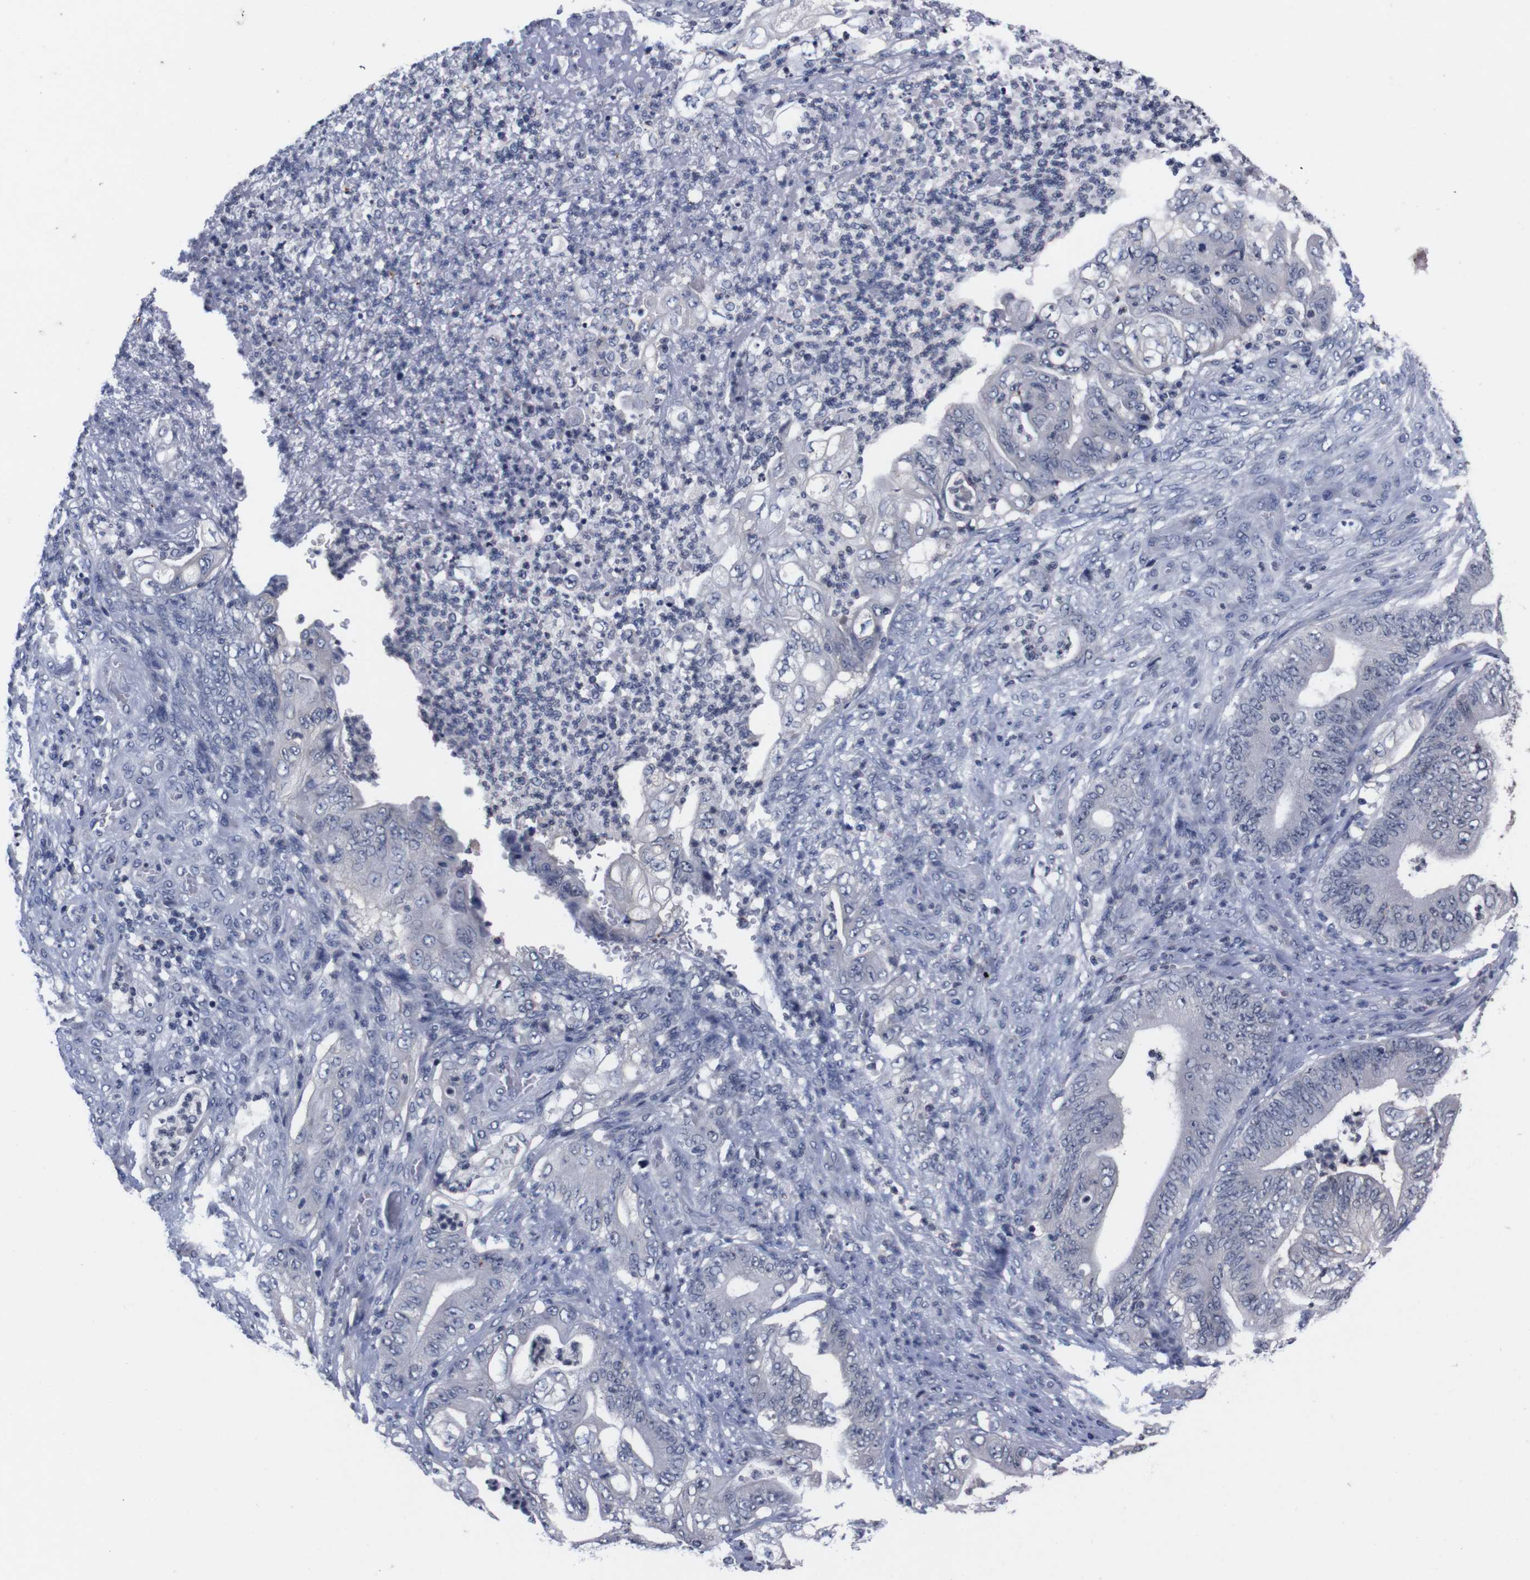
{"staining": {"intensity": "negative", "quantity": "none", "location": "none"}, "tissue": "stomach cancer", "cell_type": "Tumor cells", "image_type": "cancer", "snomed": [{"axis": "morphology", "description": "Adenocarcinoma, NOS"}, {"axis": "topography", "description": "Stomach"}], "caption": "Image shows no significant protein staining in tumor cells of stomach adenocarcinoma.", "gene": "TNFRSF21", "patient": {"sex": "female", "age": 73}}